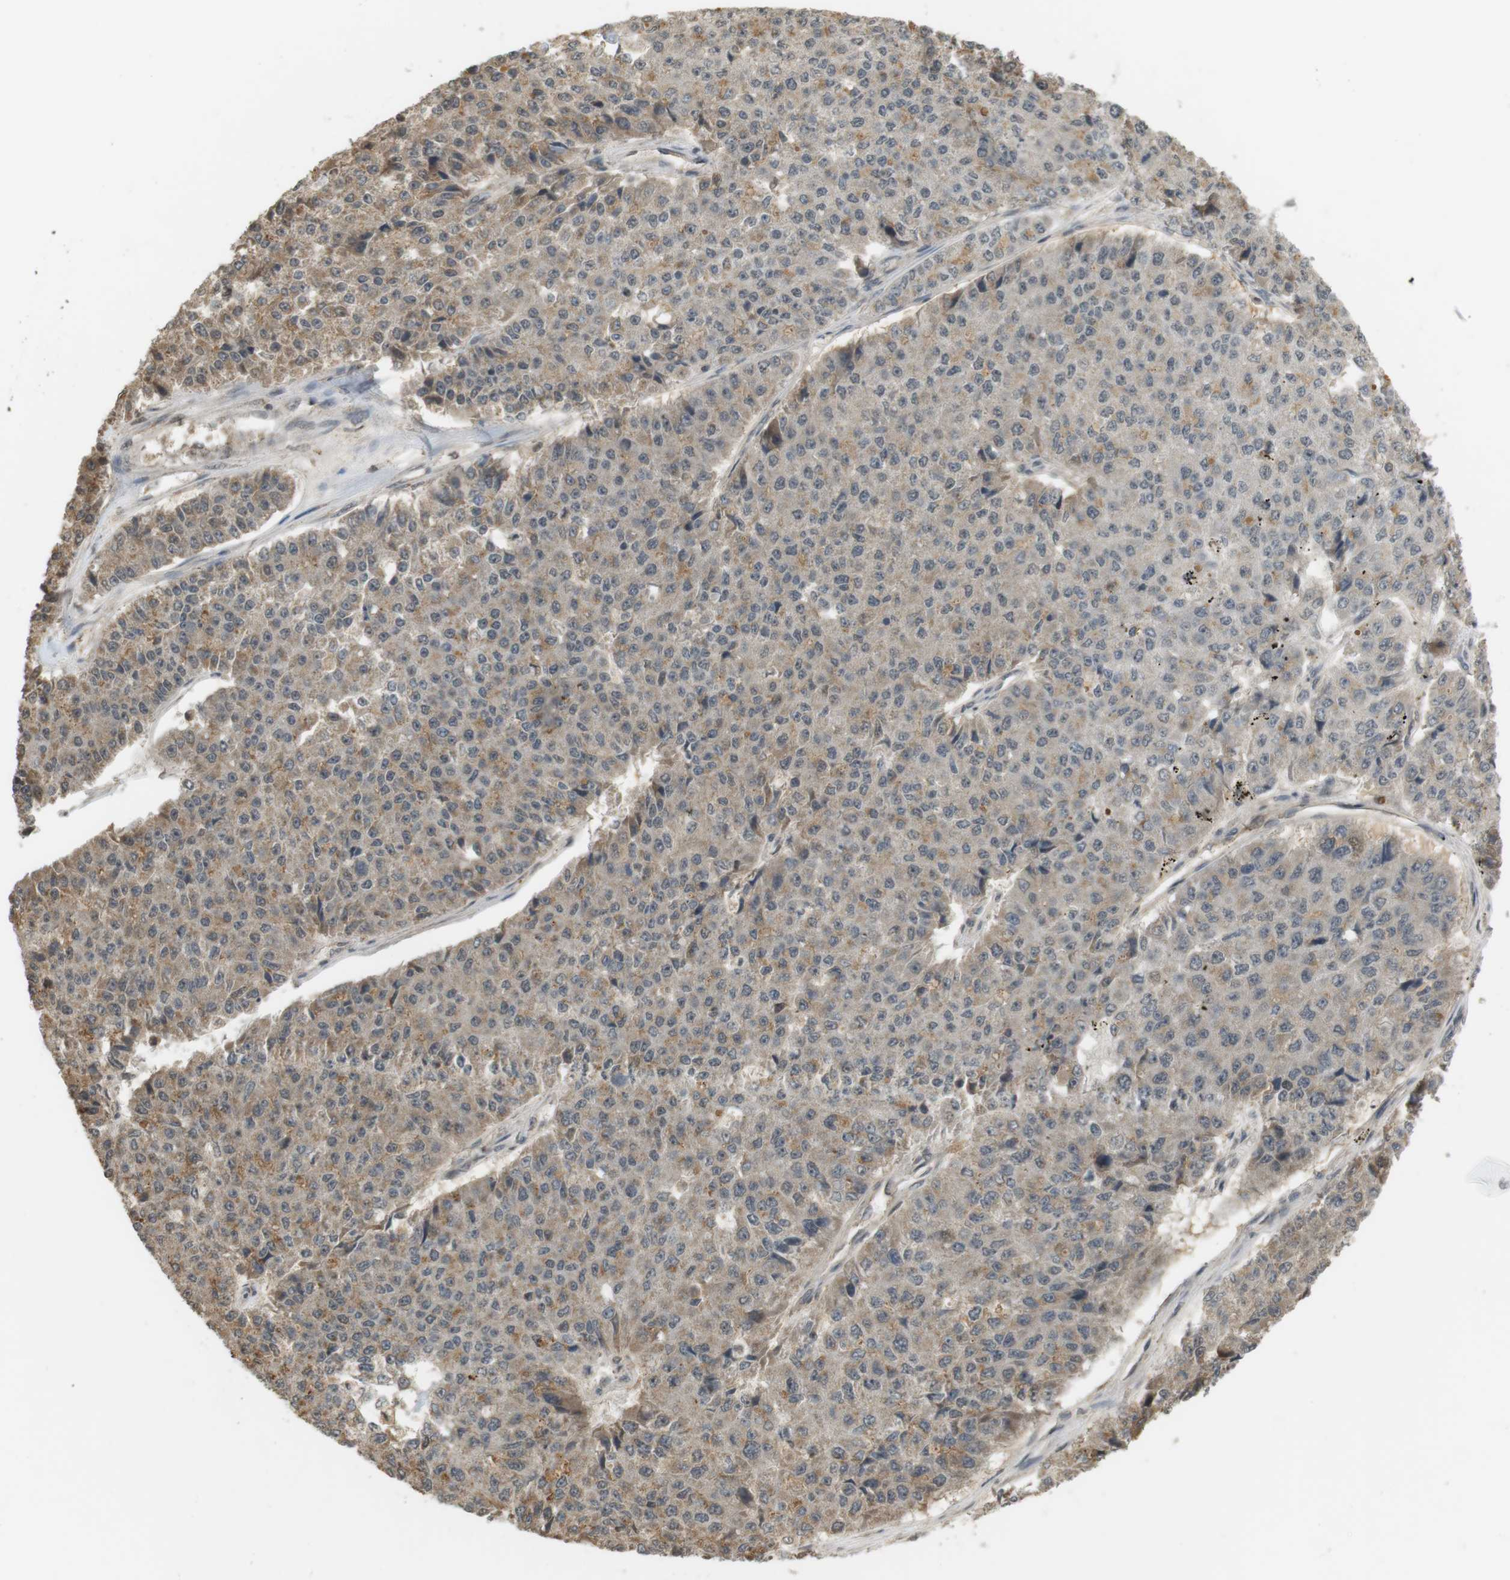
{"staining": {"intensity": "moderate", "quantity": "25%-75%", "location": "cytoplasmic/membranous"}, "tissue": "pancreatic cancer", "cell_type": "Tumor cells", "image_type": "cancer", "snomed": [{"axis": "morphology", "description": "Adenocarcinoma, NOS"}, {"axis": "topography", "description": "Pancreas"}], "caption": "About 25%-75% of tumor cells in human pancreatic adenocarcinoma exhibit moderate cytoplasmic/membranous protein positivity as visualized by brown immunohistochemical staining.", "gene": "SRR", "patient": {"sex": "male", "age": 50}}